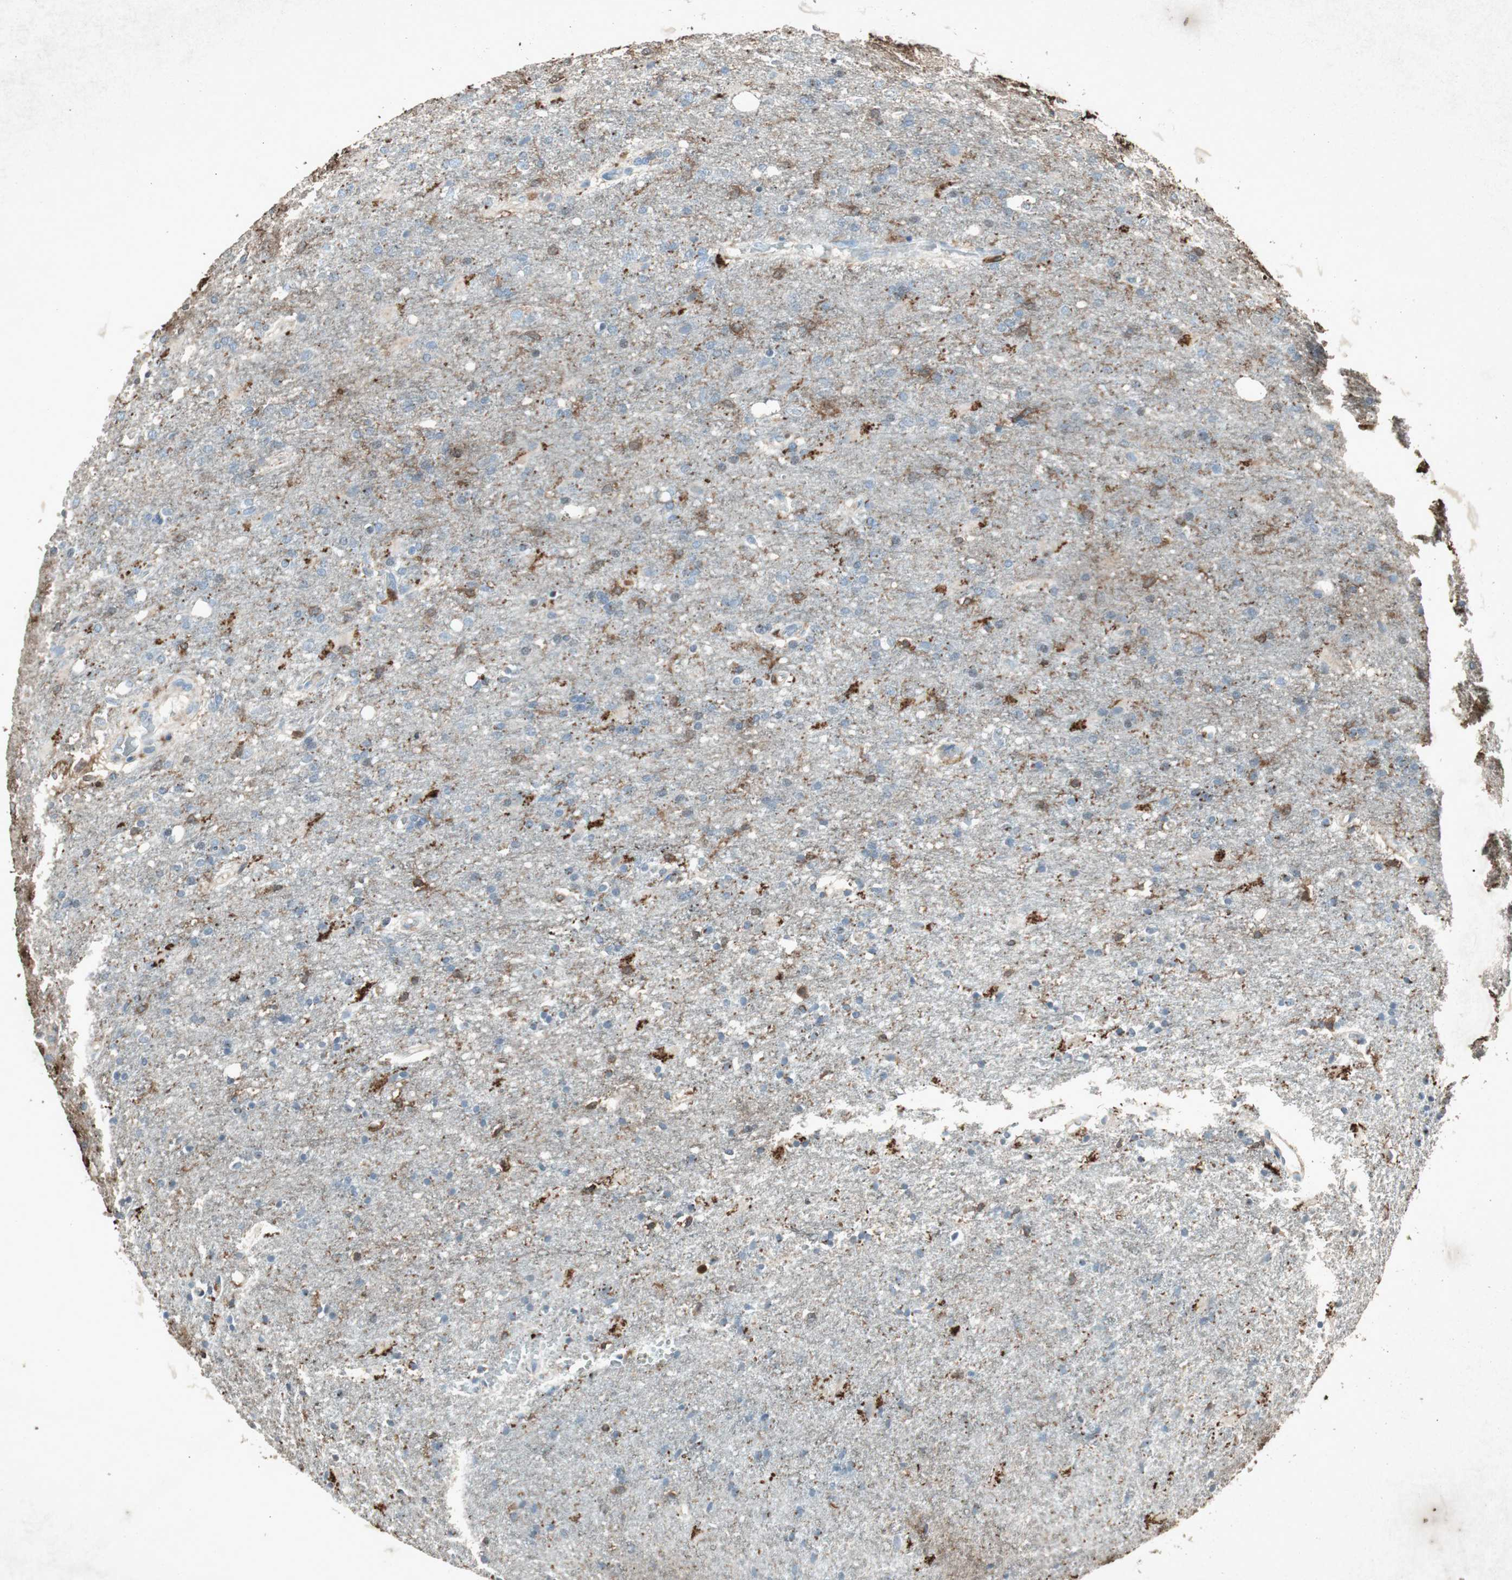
{"staining": {"intensity": "negative", "quantity": "none", "location": "none"}, "tissue": "glioma", "cell_type": "Tumor cells", "image_type": "cancer", "snomed": [{"axis": "morphology", "description": "Normal tissue, NOS"}, {"axis": "morphology", "description": "Glioma, malignant, High grade"}, {"axis": "topography", "description": "Cerebral cortex"}], "caption": "Protein analysis of malignant glioma (high-grade) reveals no significant staining in tumor cells. (DAB (3,3'-diaminobenzidine) IHC with hematoxylin counter stain).", "gene": "TYROBP", "patient": {"sex": "male", "age": 77}}